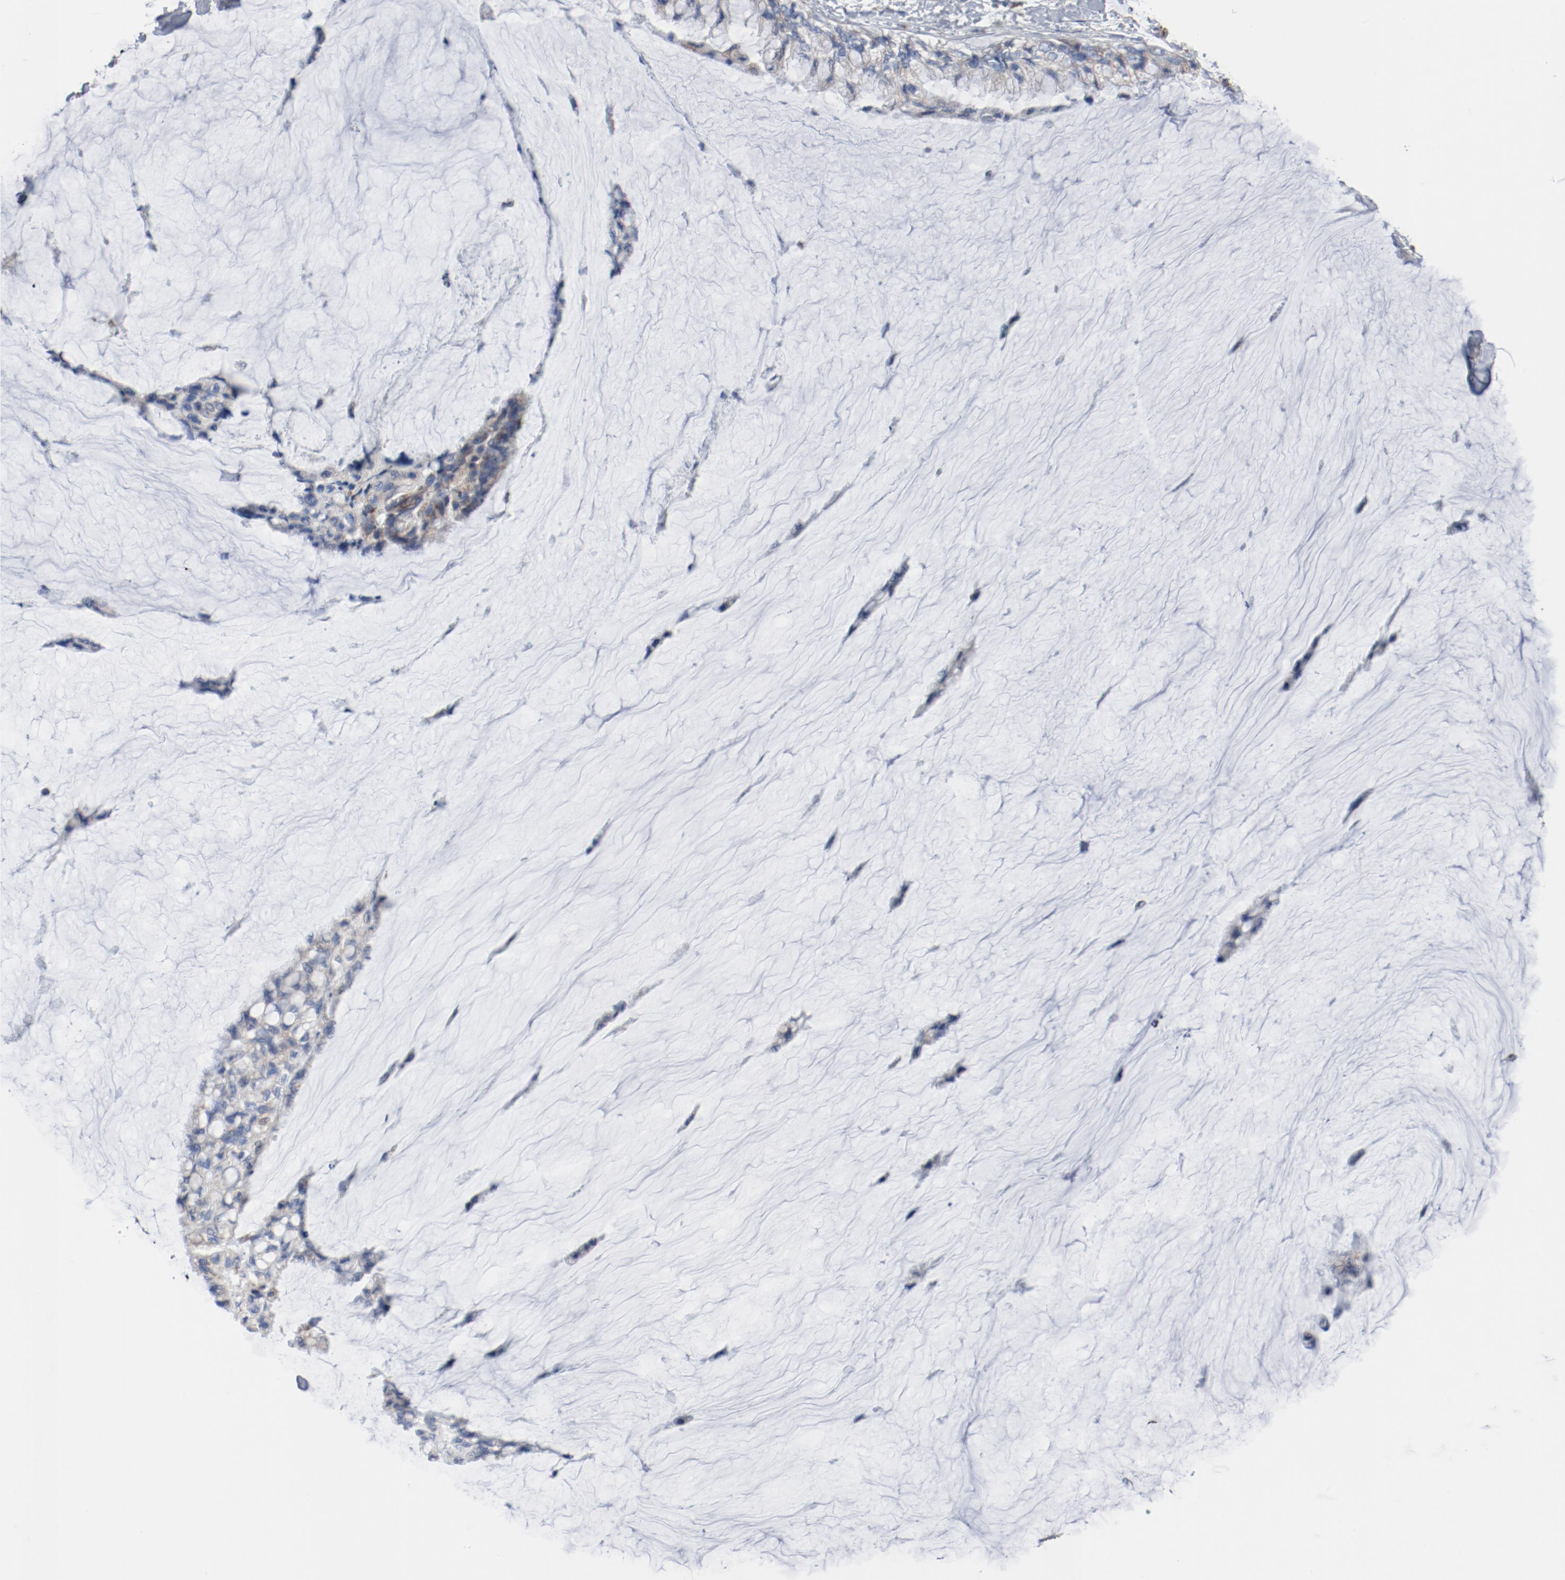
{"staining": {"intensity": "weak", "quantity": ">75%", "location": "cytoplasmic/membranous"}, "tissue": "ovarian cancer", "cell_type": "Tumor cells", "image_type": "cancer", "snomed": [{"axis": "morphology", "description": "Cystadenocarcinoma, mucinous, NOS"}, {"axis": "topography", "description": "Ovary"}], "caption": "High-power microscopy captured an immunohistochemistry (IHC) histopathology image of ovarian cancer, revealing weak cytoplasmic/membranous positivity in approximately >75% of tumor cells. (brown staining indicates protein expression, while blue staining denotes nuclei).", "gene": "NDUFB8", "patient": {"sex": "female", "age": 39}}